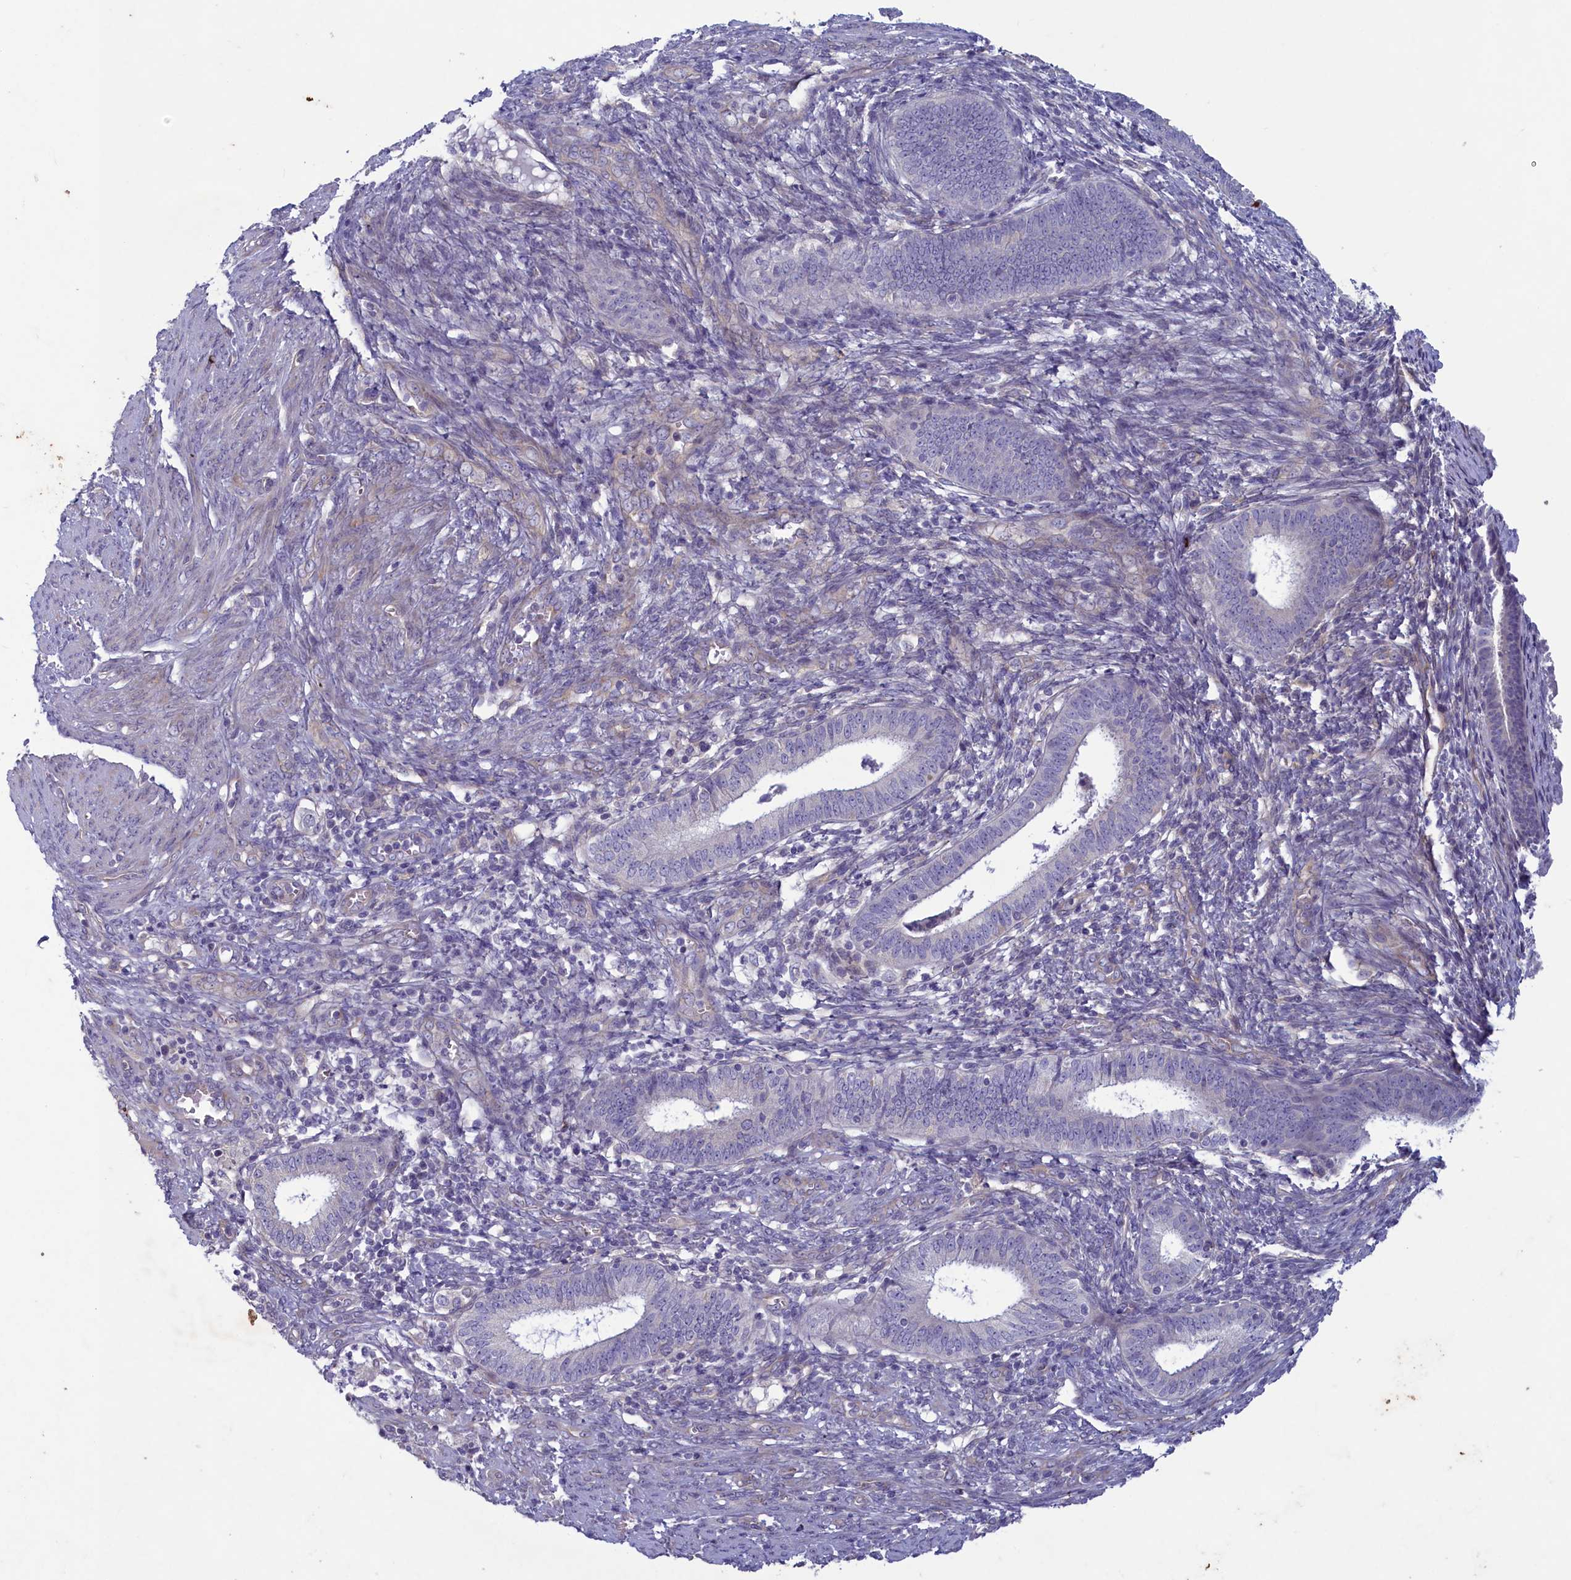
{"staining": {"intensity": "negative", "quantity": "none", "location": "none"}, "tissue": "endometrial cancer", "cell_type": "Tumor cells", "image_type": "cancer", "snomed": [{"axis": "morphology", "description": "Adenocarcinoma, NOS"}, {"axis": "topography", "description": "Endometrium"}], "caption": "Tumor cells are negative for protein expression in human endometrial cancer (adenocarcinoma). (Immunohistochemistry, brightfield microscopy, high magnification).", "gene": "PLEKHG6", "patient": {"sex": "female", "age": 51}}